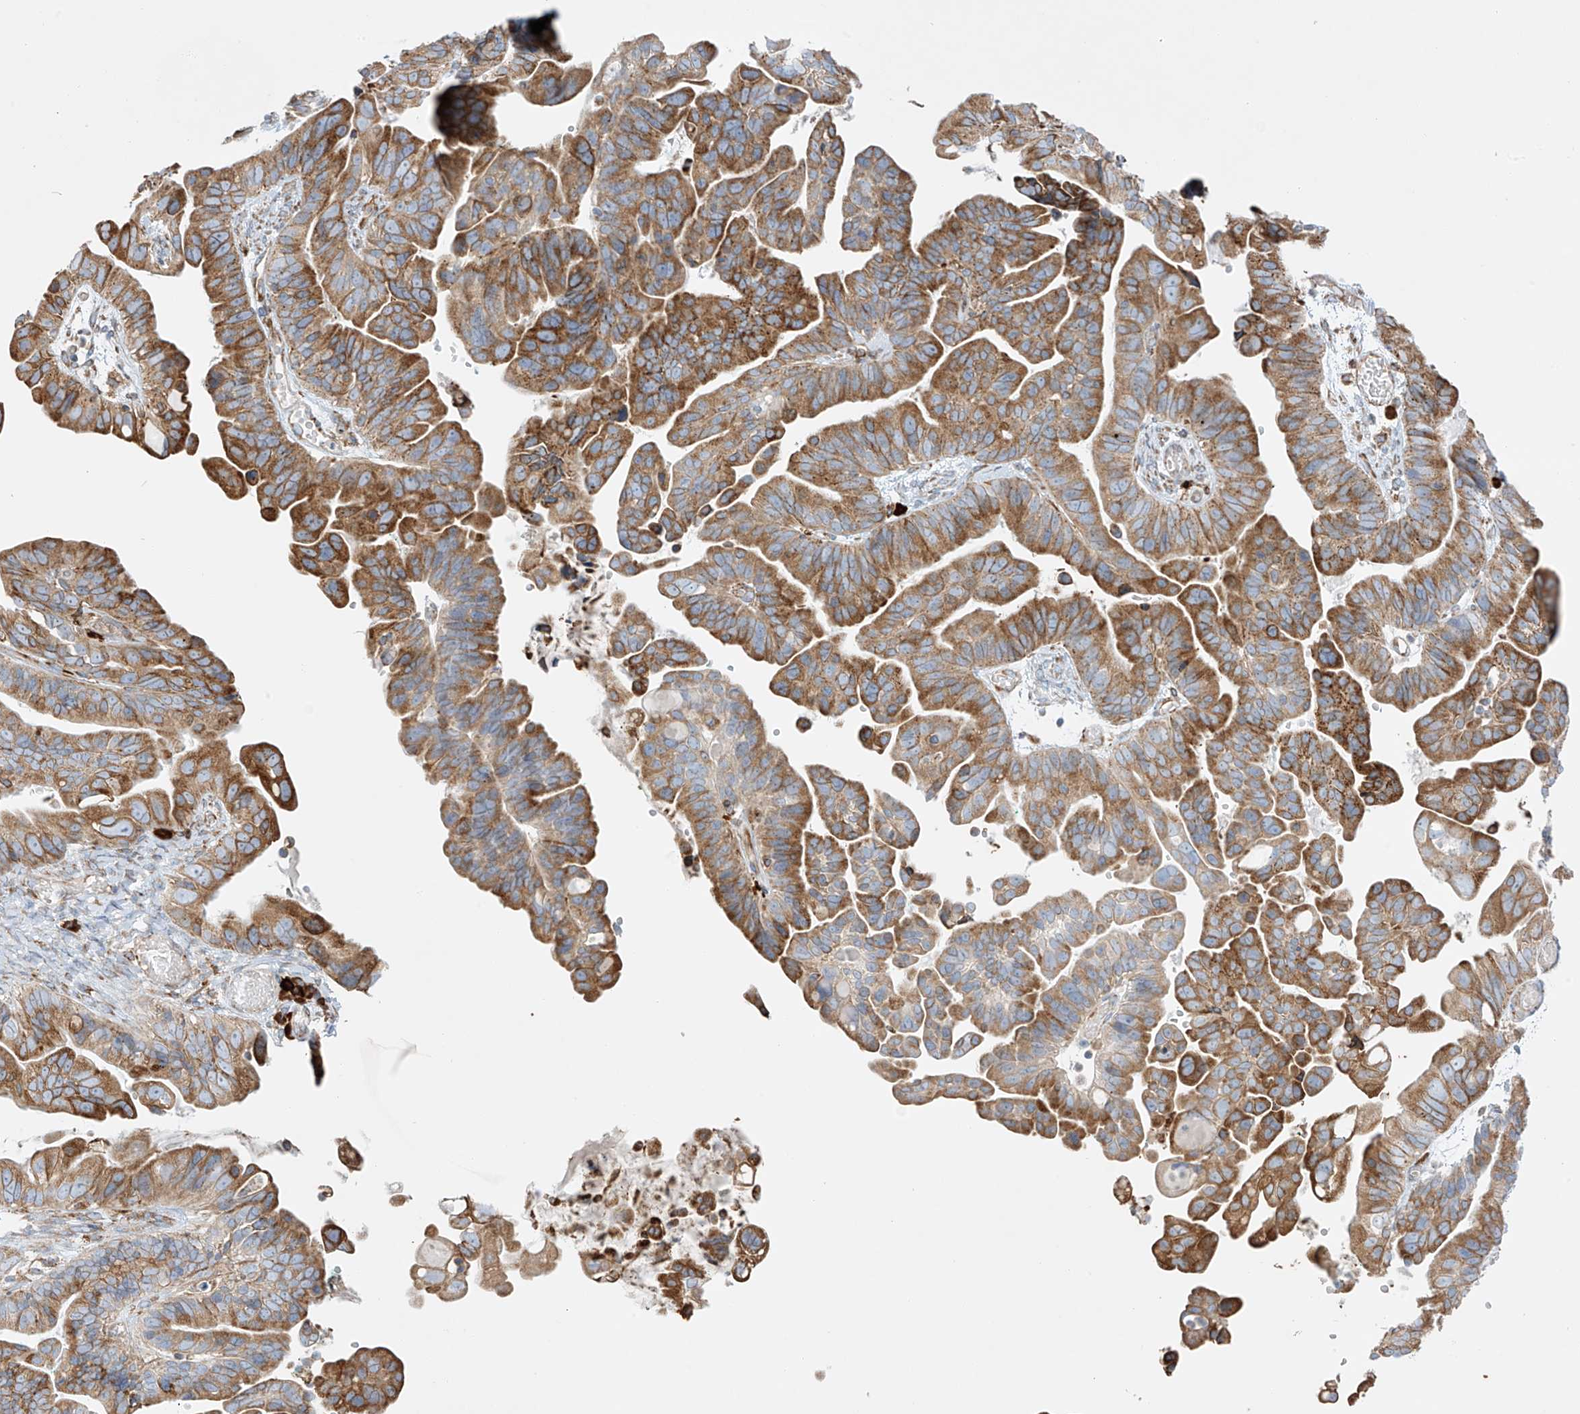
{"staining": {"intensity": "moderate", "quantity": ">75%", "location": "cytoplasmic/membranous"}, "tissue": "ovarian cancer", "cell_type": "Tumor cells", "image_type": "cancer", "snomed": [{"axis": "morphology", "description": "Cystadenocarcinoma, serous, NOS"}, {"axis": "topography", "description": "Ovary"}], "caption": "Ovarian cancer stained with IHC demonstrates moderate cytoplasmic/membranous staining in approximately >75% of tumor cells.", "gene": "MX1", "patient": {"sex": "female", "age": 56}}